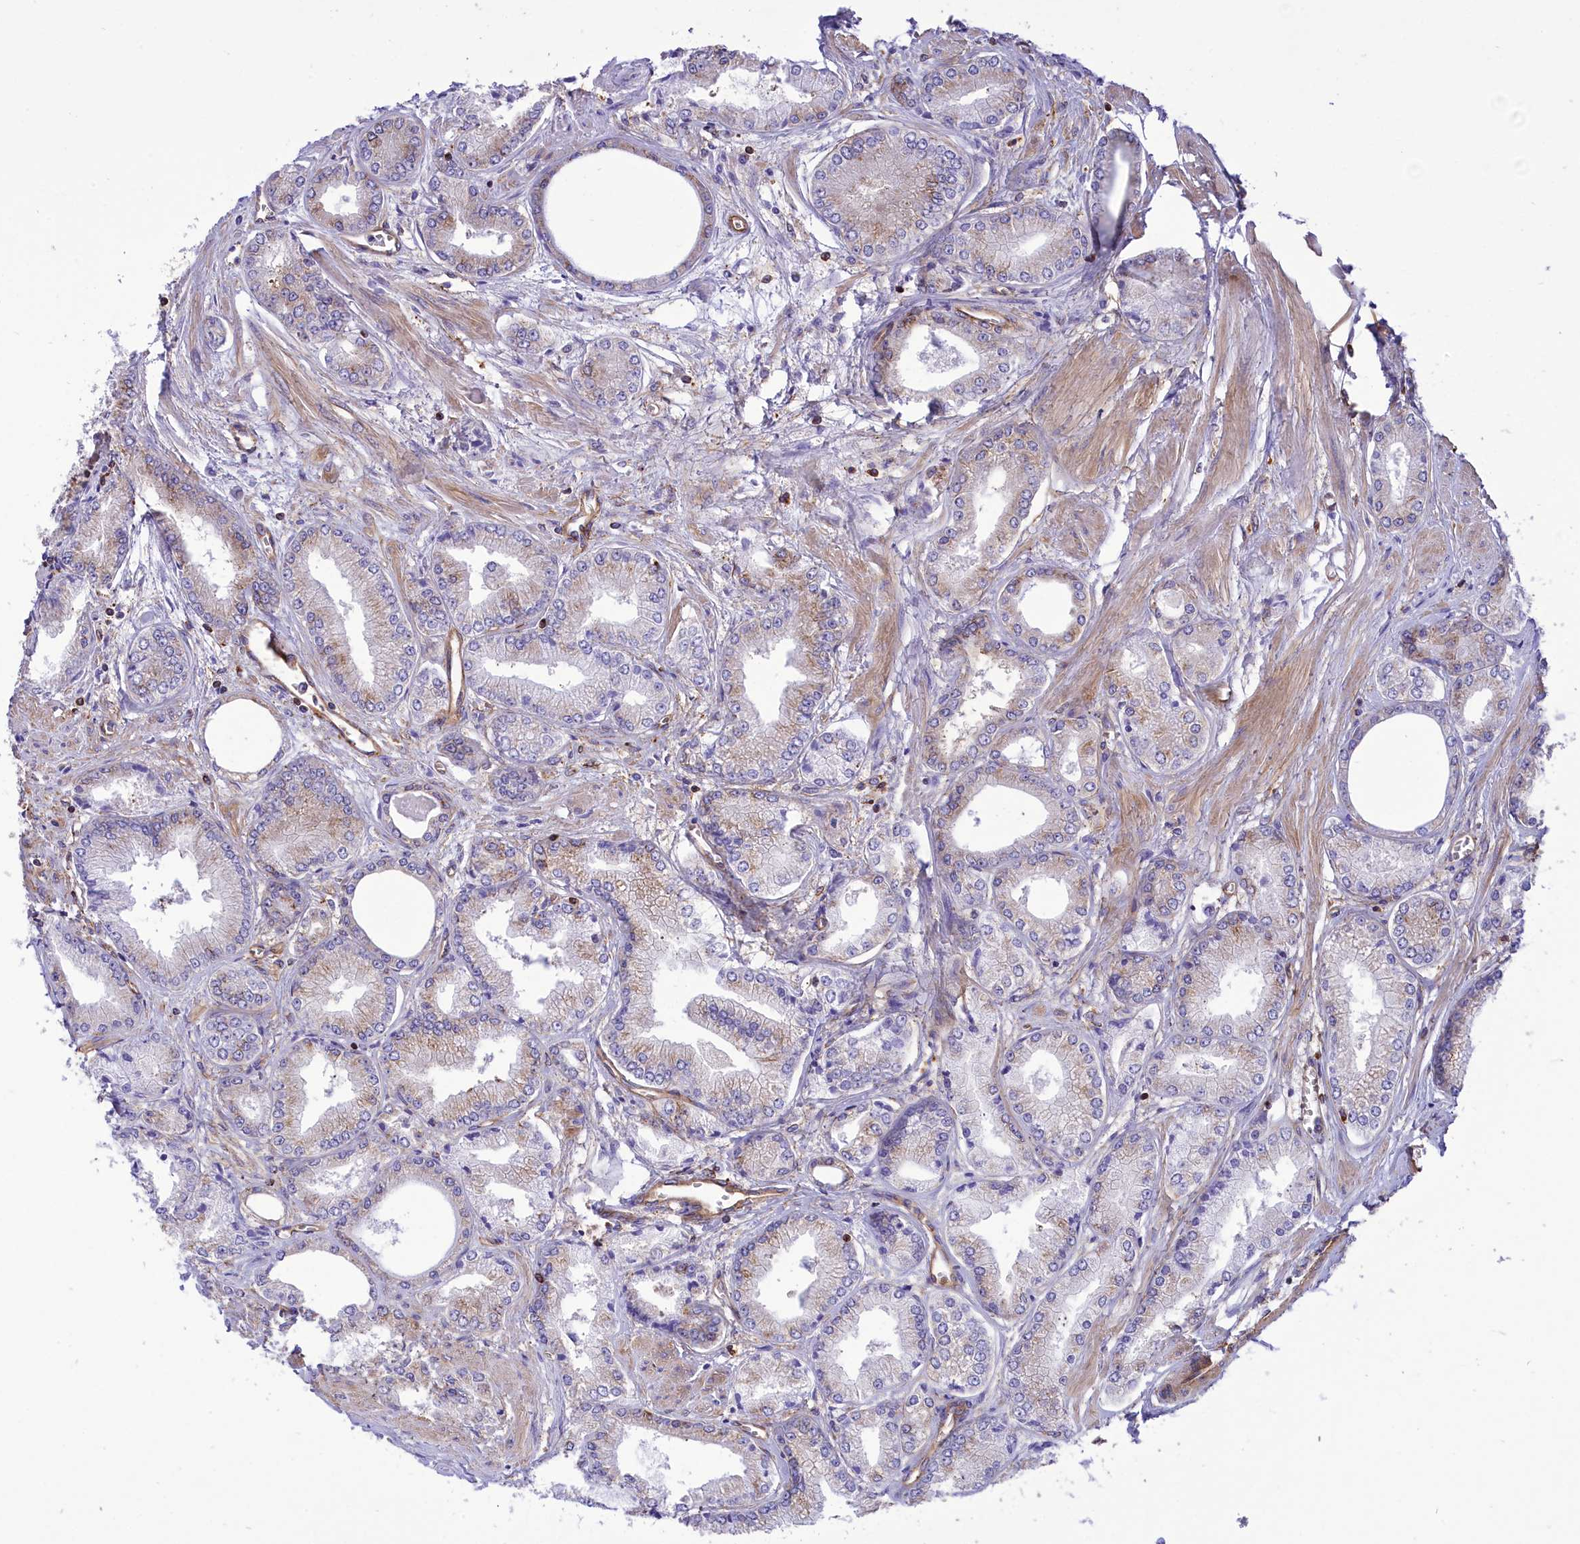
{"staining": {"intensity": "weak", "quantity": "<25%", "location": "cytoplasmic/membranous"}, "tissue": "prostate cancer", "cell_type": "Tumor cells", "image_type": "cancer", "snomed": [{"axis": "morphology", "description": "Adenocarcinoma, Low grade"}, {"axis": "topography", "description": "Prostate"}], "caption": "An IHC micrograph of prostate cancer is shown. There is no staining in tumor cells of prostate cancer.", "gene": "SEPTIN9", "patient": {"sex": "male", "age": 60}}